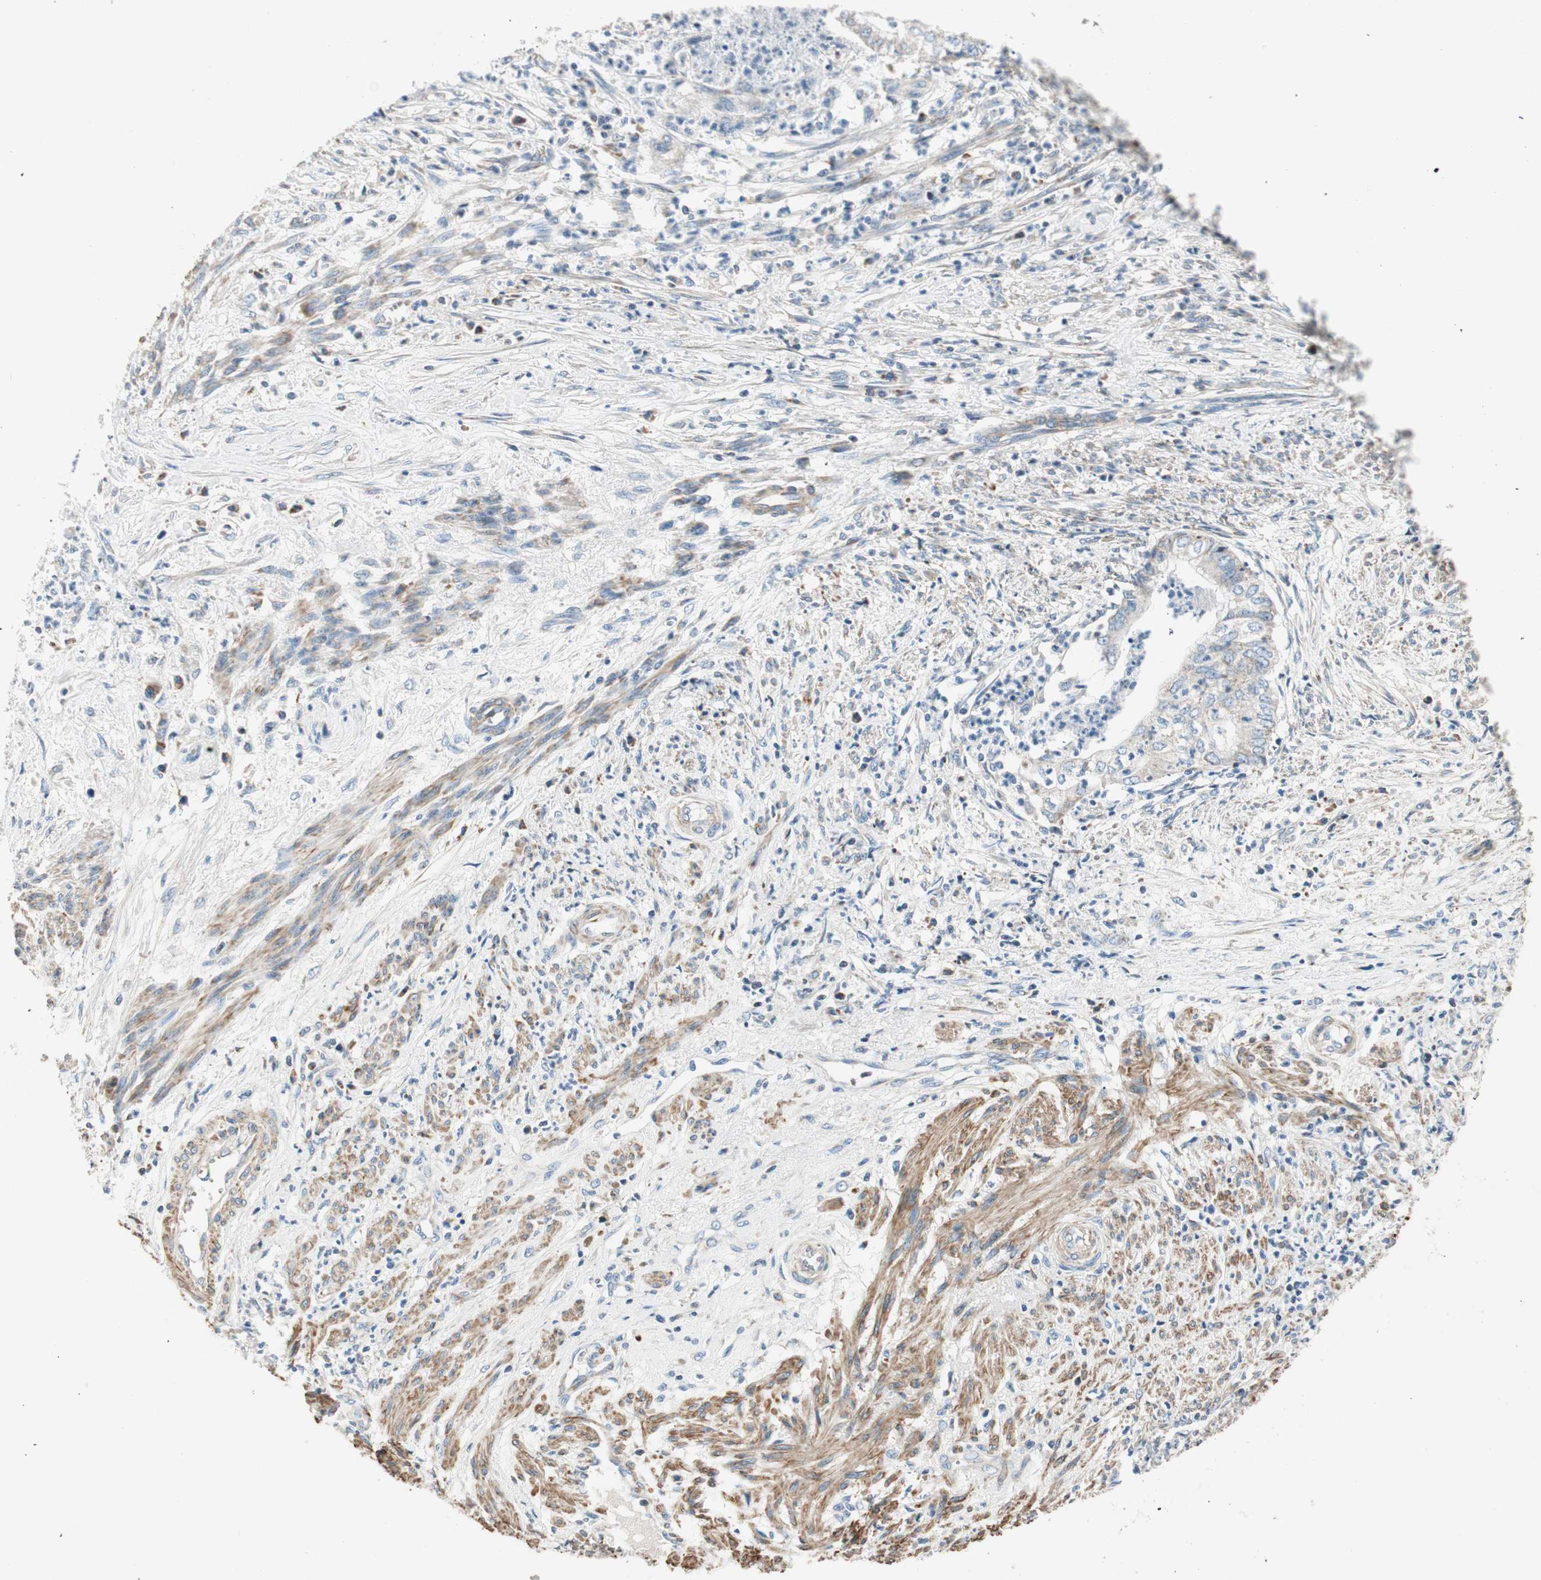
{"staining": {"intensity": "weak", "quantity": ">75%", "location": "cytoplasmic/membranous"}, "tissue": "endometrial cancer", "cell_type": "Tumor cells", "image_type": "cancer", "snomed": [{"axis": "morphology", "description": "Necrosis, NOS"}, {"axis": "morphology", "description": "Adenocarcinoma, NOS"}, {"axis": "topography", "description": "Endometrium"}], "caption": "Immunohistochemical staining of human endometrial adenocarcinoma reveals weak cytoplasmic/membranous protein expression in approximately >75% of tumor cells. The staining is performed using DAB (3,3'-diaminobenzidine) brown chromogen to label protein expression. The nuclei are counter-stained blue using hematoxylin.", "gene": "RORB", "patient": {"sex": "female", "age": 79}}